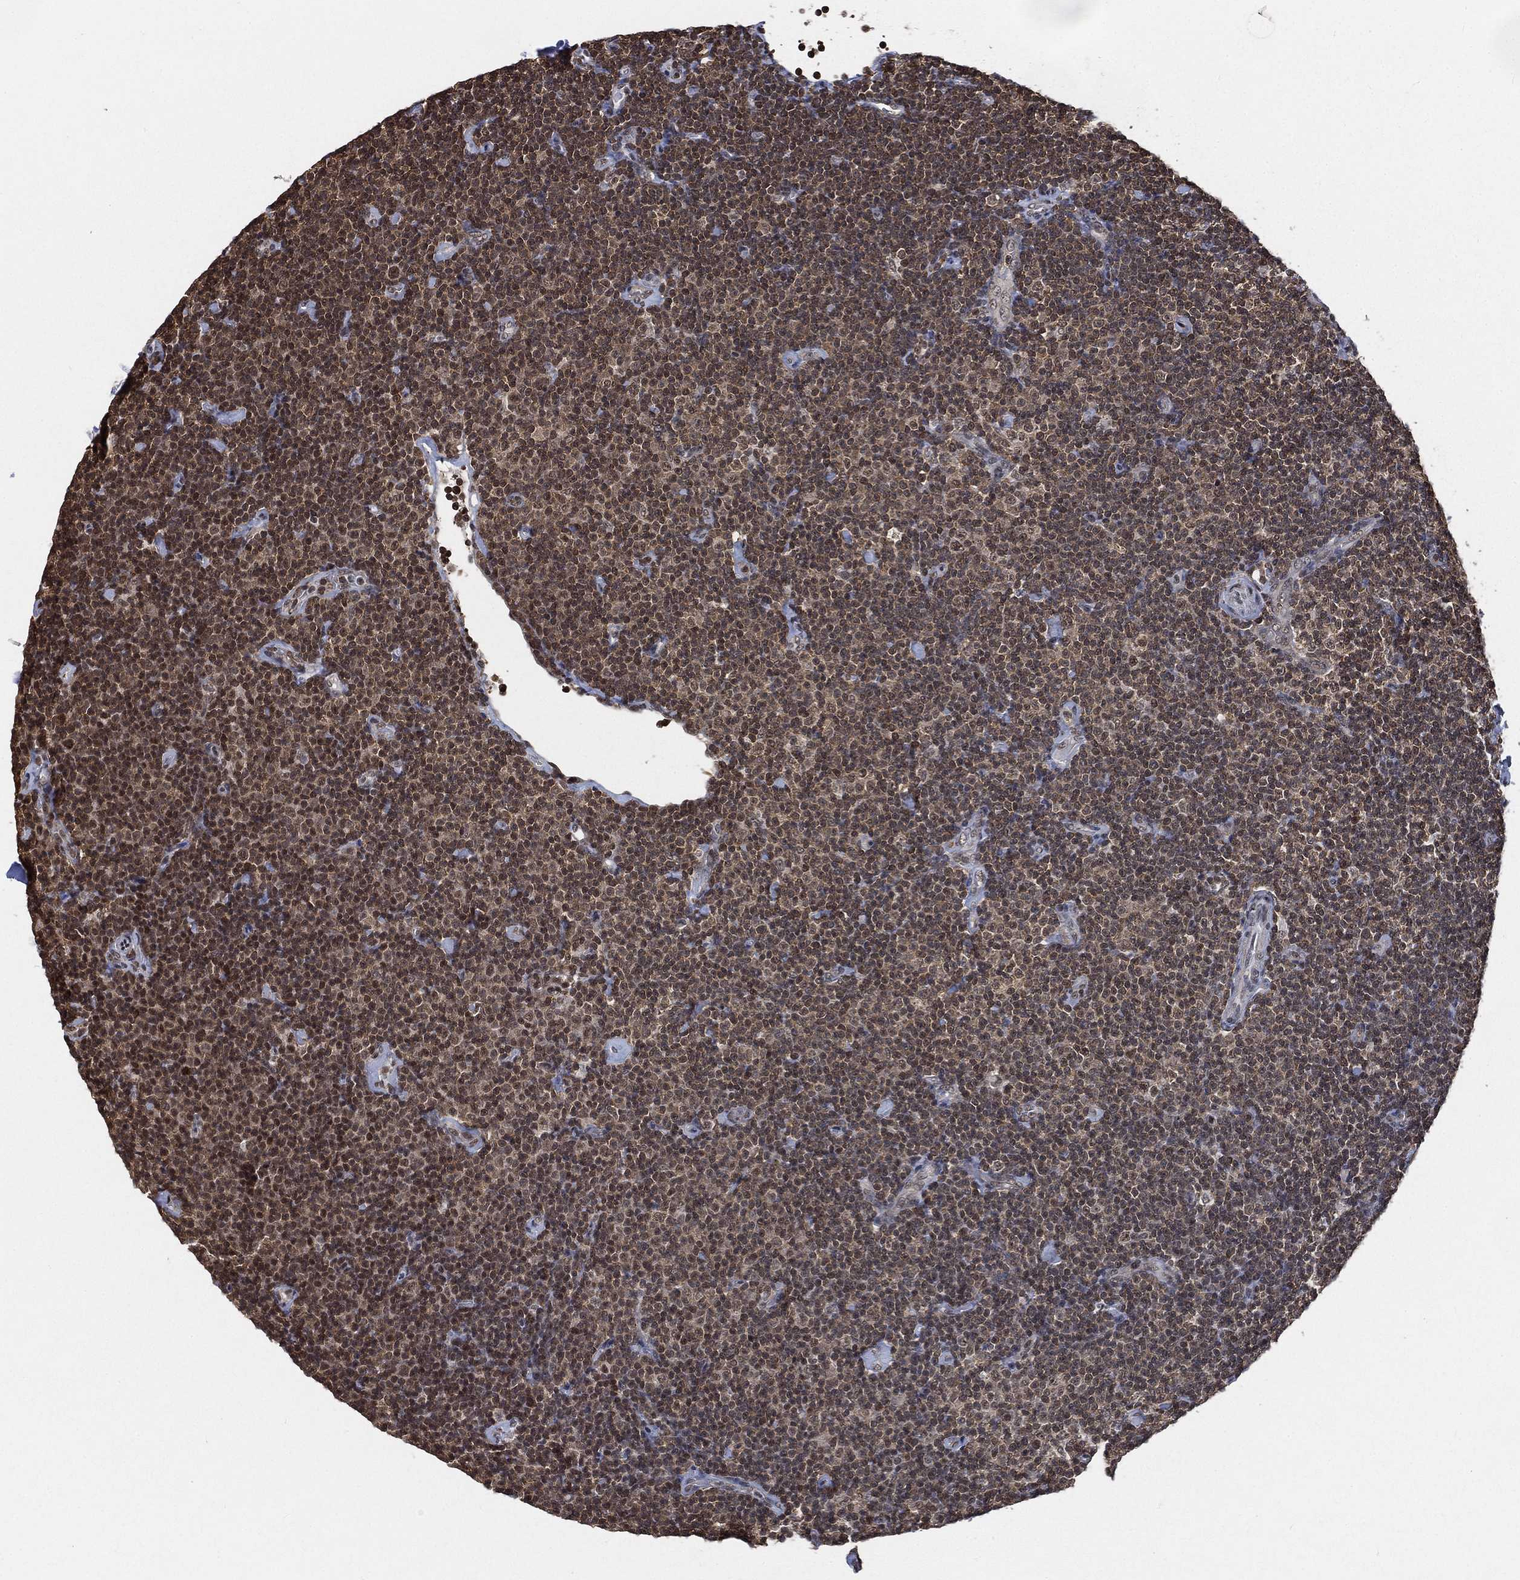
{"staining": {"intensity": "moderate", "quantity": ">75%", "location": "nuclear"}, "tissue": "lymphoma", "cell_type": "Tumor cells", "image_type": "cancer", "snomed": [{"axis": "morphology", "description": "Malignant lymphoma, non-Hodgkin's type, Low grade"}, {"axis": "topography", "description": "Lymph node"}], "caption": "The image reveals staining of lymphoma, revealing moderate nuclear protein expression (brown color) within tumor cells.", "gene": "RSRC2", "patient": {"sex": "male", "age": 81}}